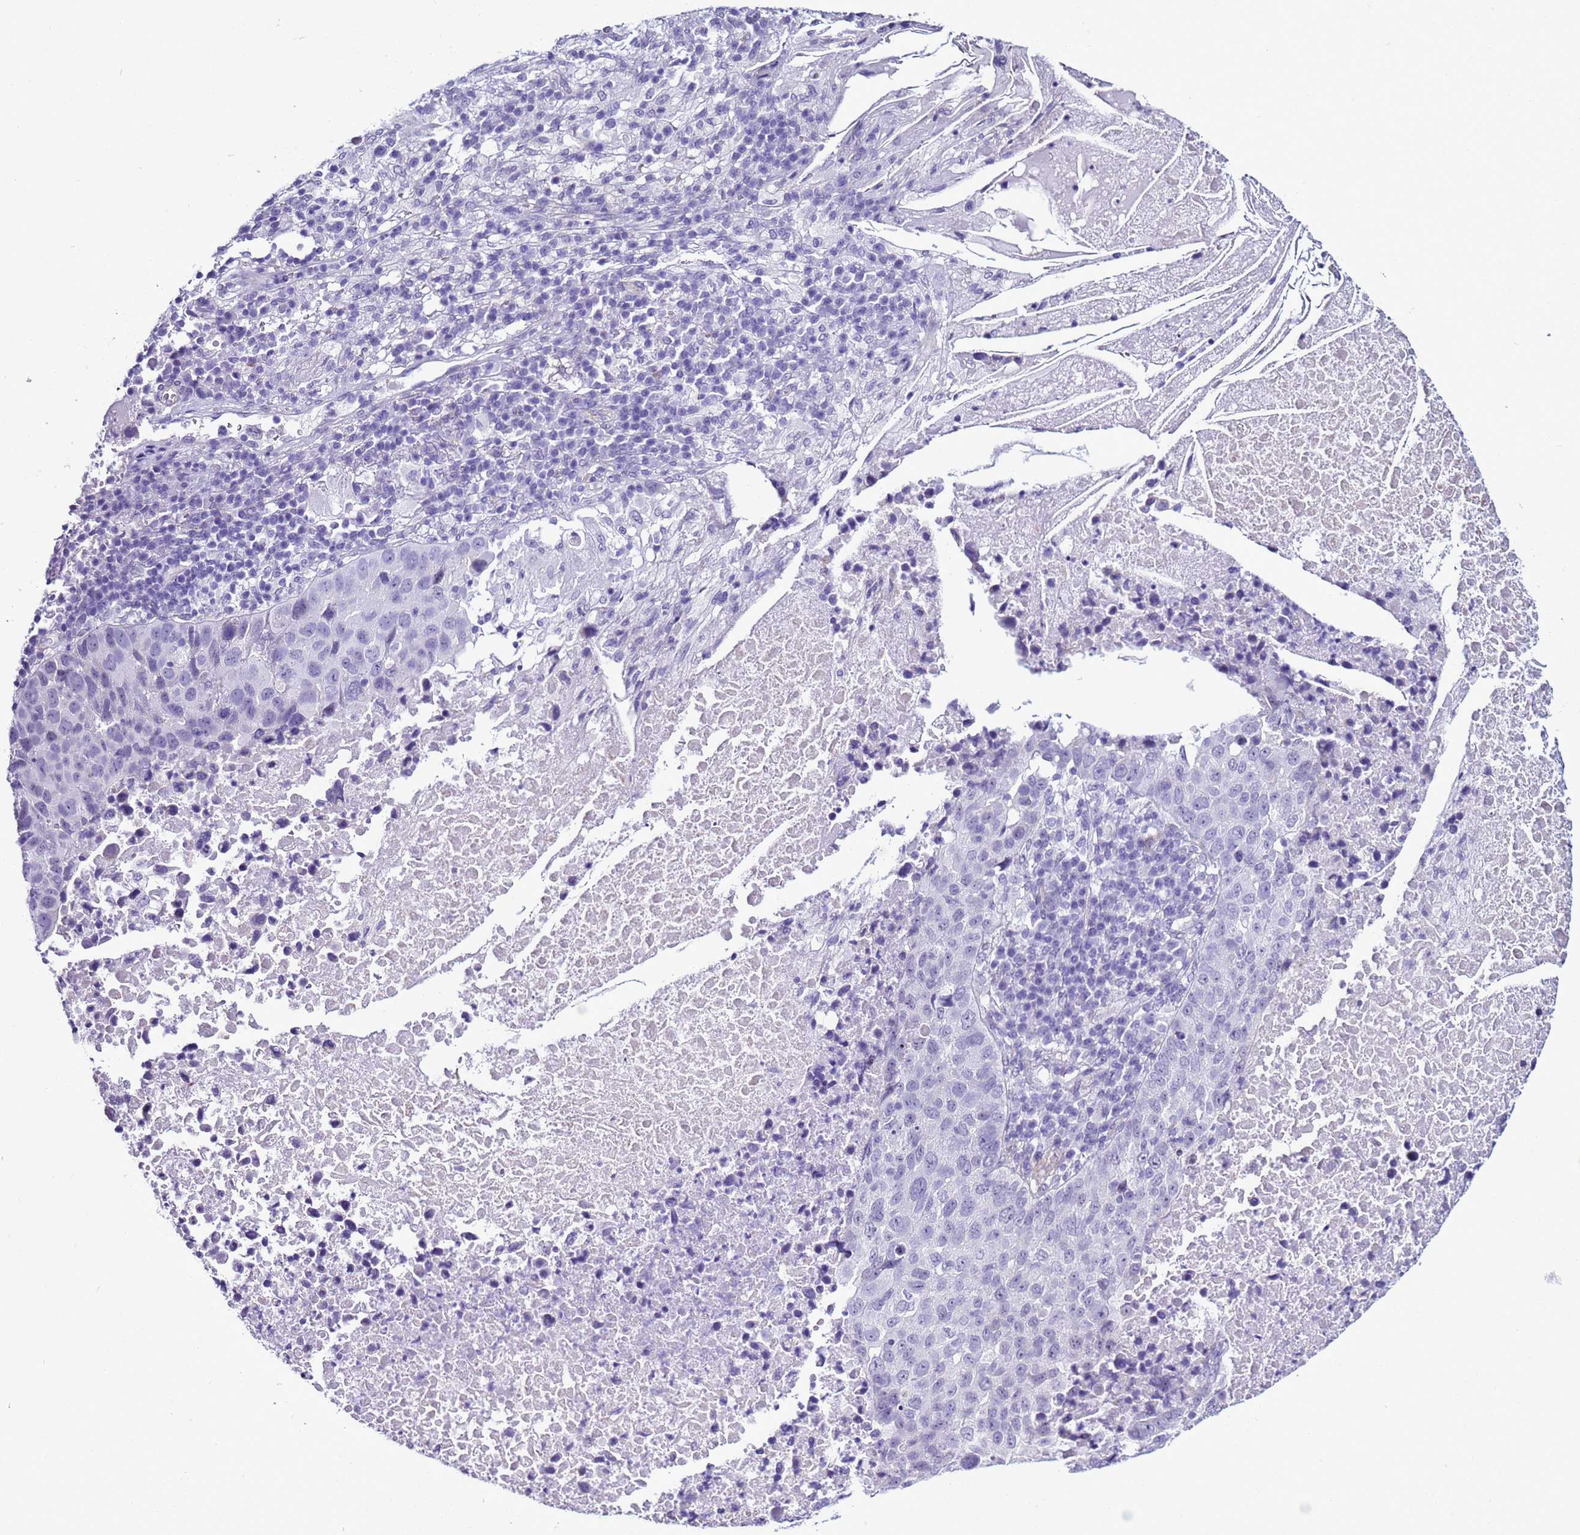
{"staining": {"intensity": "negative", "quantity": "none", "location": "none"}, "tissue": "lung cancer", "cell_type": "Tumor cells", "image_type": "cancer", "snomed": [{"axis": "morphology", "description": "Squamous cell carcinoma, NOS"}, {"axis": "topography", "description": "Lung"}], "caption": "Lung cancer was stained to show a protein in brown. There is no significant positivity in tumor cells.", "gene": "LRRC10B", "patient": {"sex": "male", "age": 73}}